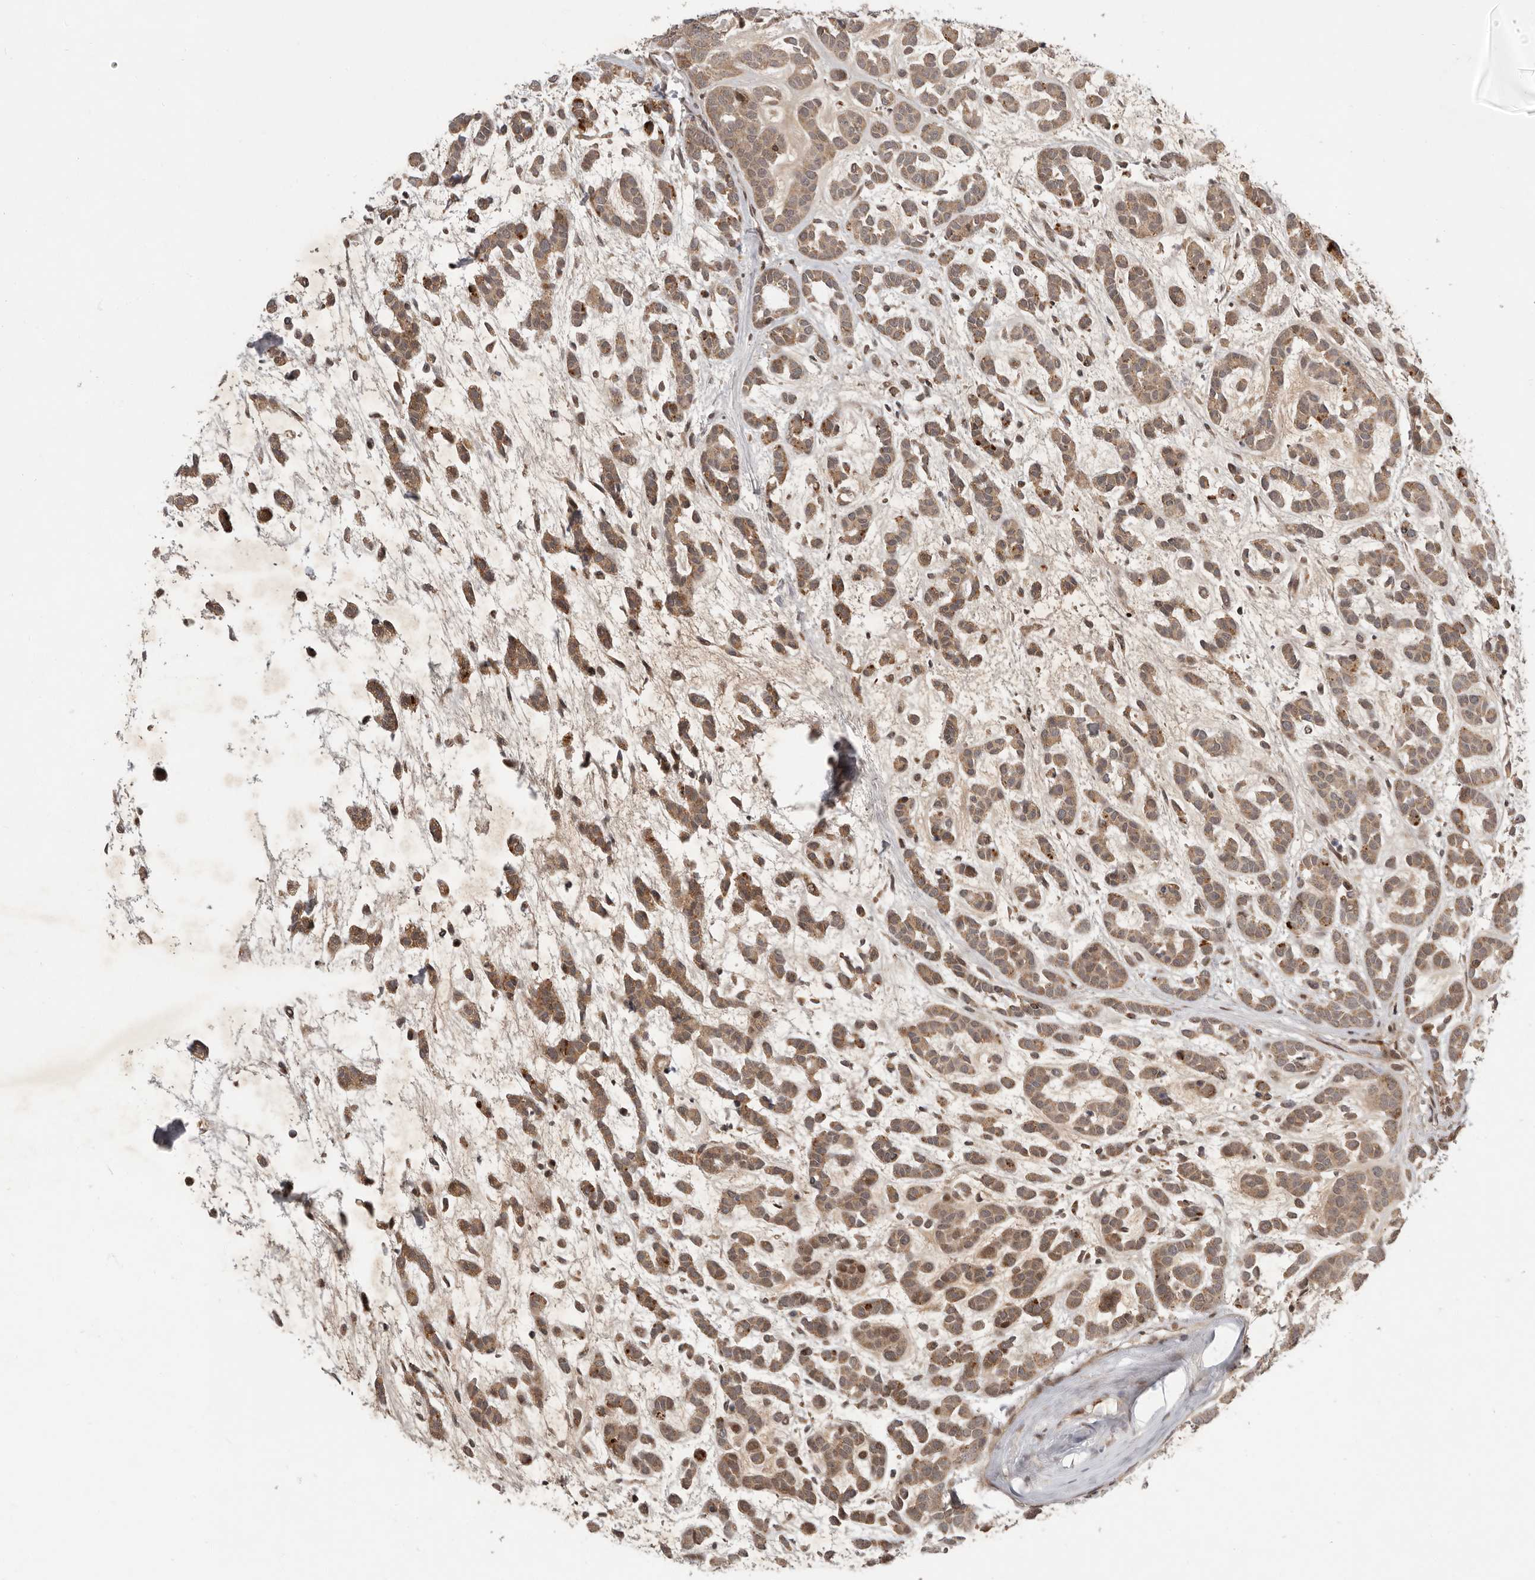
{"staining": {"intensity": "moderate", "quantity": ">75%", "location": "cytoplasmic/membranous,nuclear"}, "tissue": "head and neck cancer", "cell_type": "Tumor cells", "image_type": "cancer", "snomed": [{"axis": "morphology", "description": "Adenocarcinoma, NOS"}, {"axis": "morphology", "description": "Adenoma, NOS"}, {"axis": "topography", "description": "Head-Neck"}], "caption": "Protein expression analysis of human head and neck adenocarcinoma reveals moderate cytoplasmic/membranous and nuclear positivity in about >75% of tumor cells. (brown staining indicates protein expression, while blue staining denotes nuclei).", "gene": "RABIF", "patient": {"sex": "female", "age": 55}}